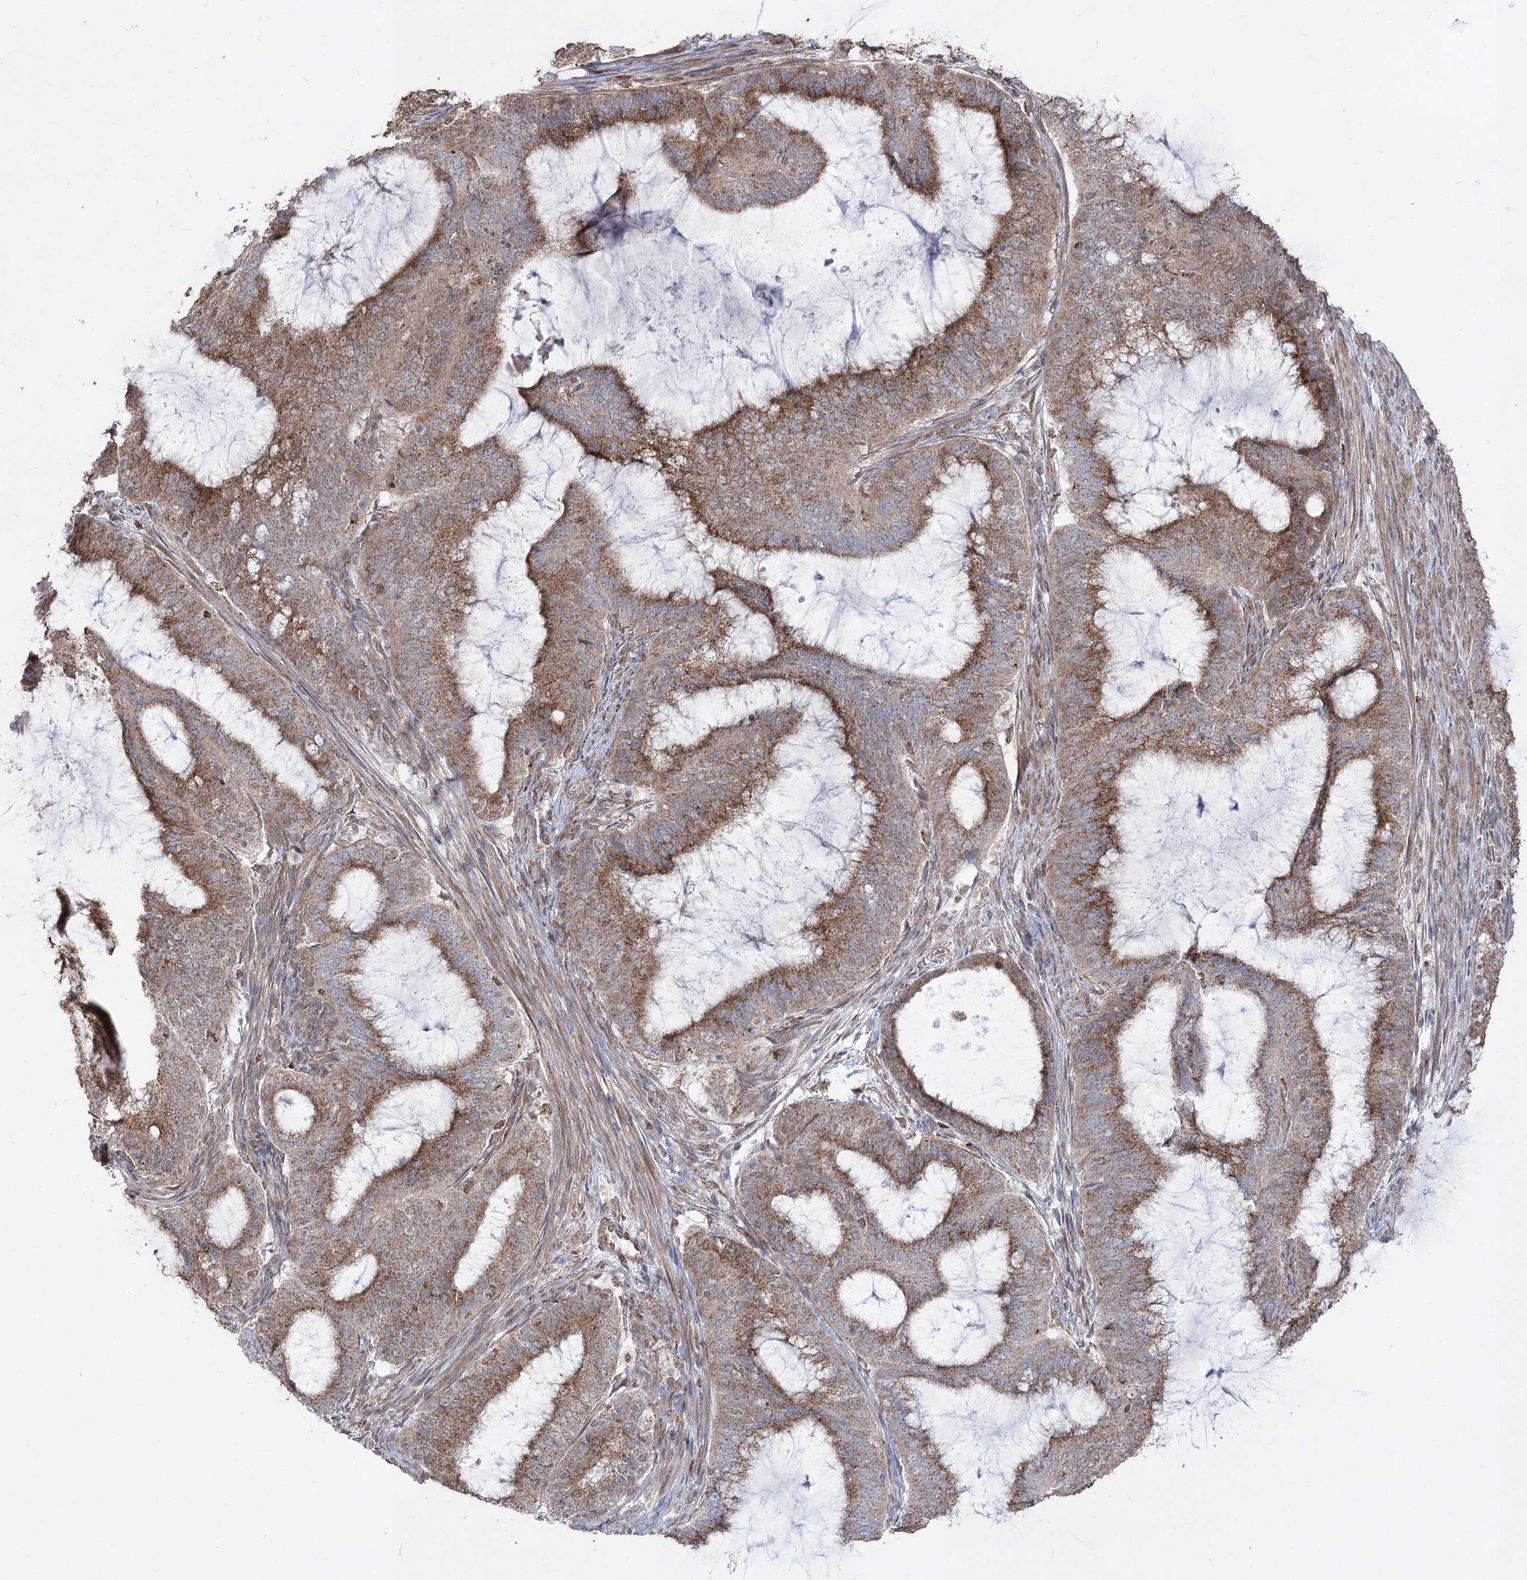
{"staining": {"intensity": "moderate", "quantity": ">75%", "location": "cytoplasmic/membranous"}, "tissue": "endometrial cancer", "cell_type": "Tumor cells", "image_type": "cancer", "snomed": [{"axis": "morphology", "description": "Adenocarcinoma, NOS"}, {"axis": "topography", "description": "Endometrium"}], "caption": "Brown immunohistochemical staining in adenocarcinoma (endometrial) demonstrates moderate cytoplasmic/membranous positivity in about >75% of tumor cells.", "gene": "ZSCAN23", "patient": {"sex": "female", "age": 51}}